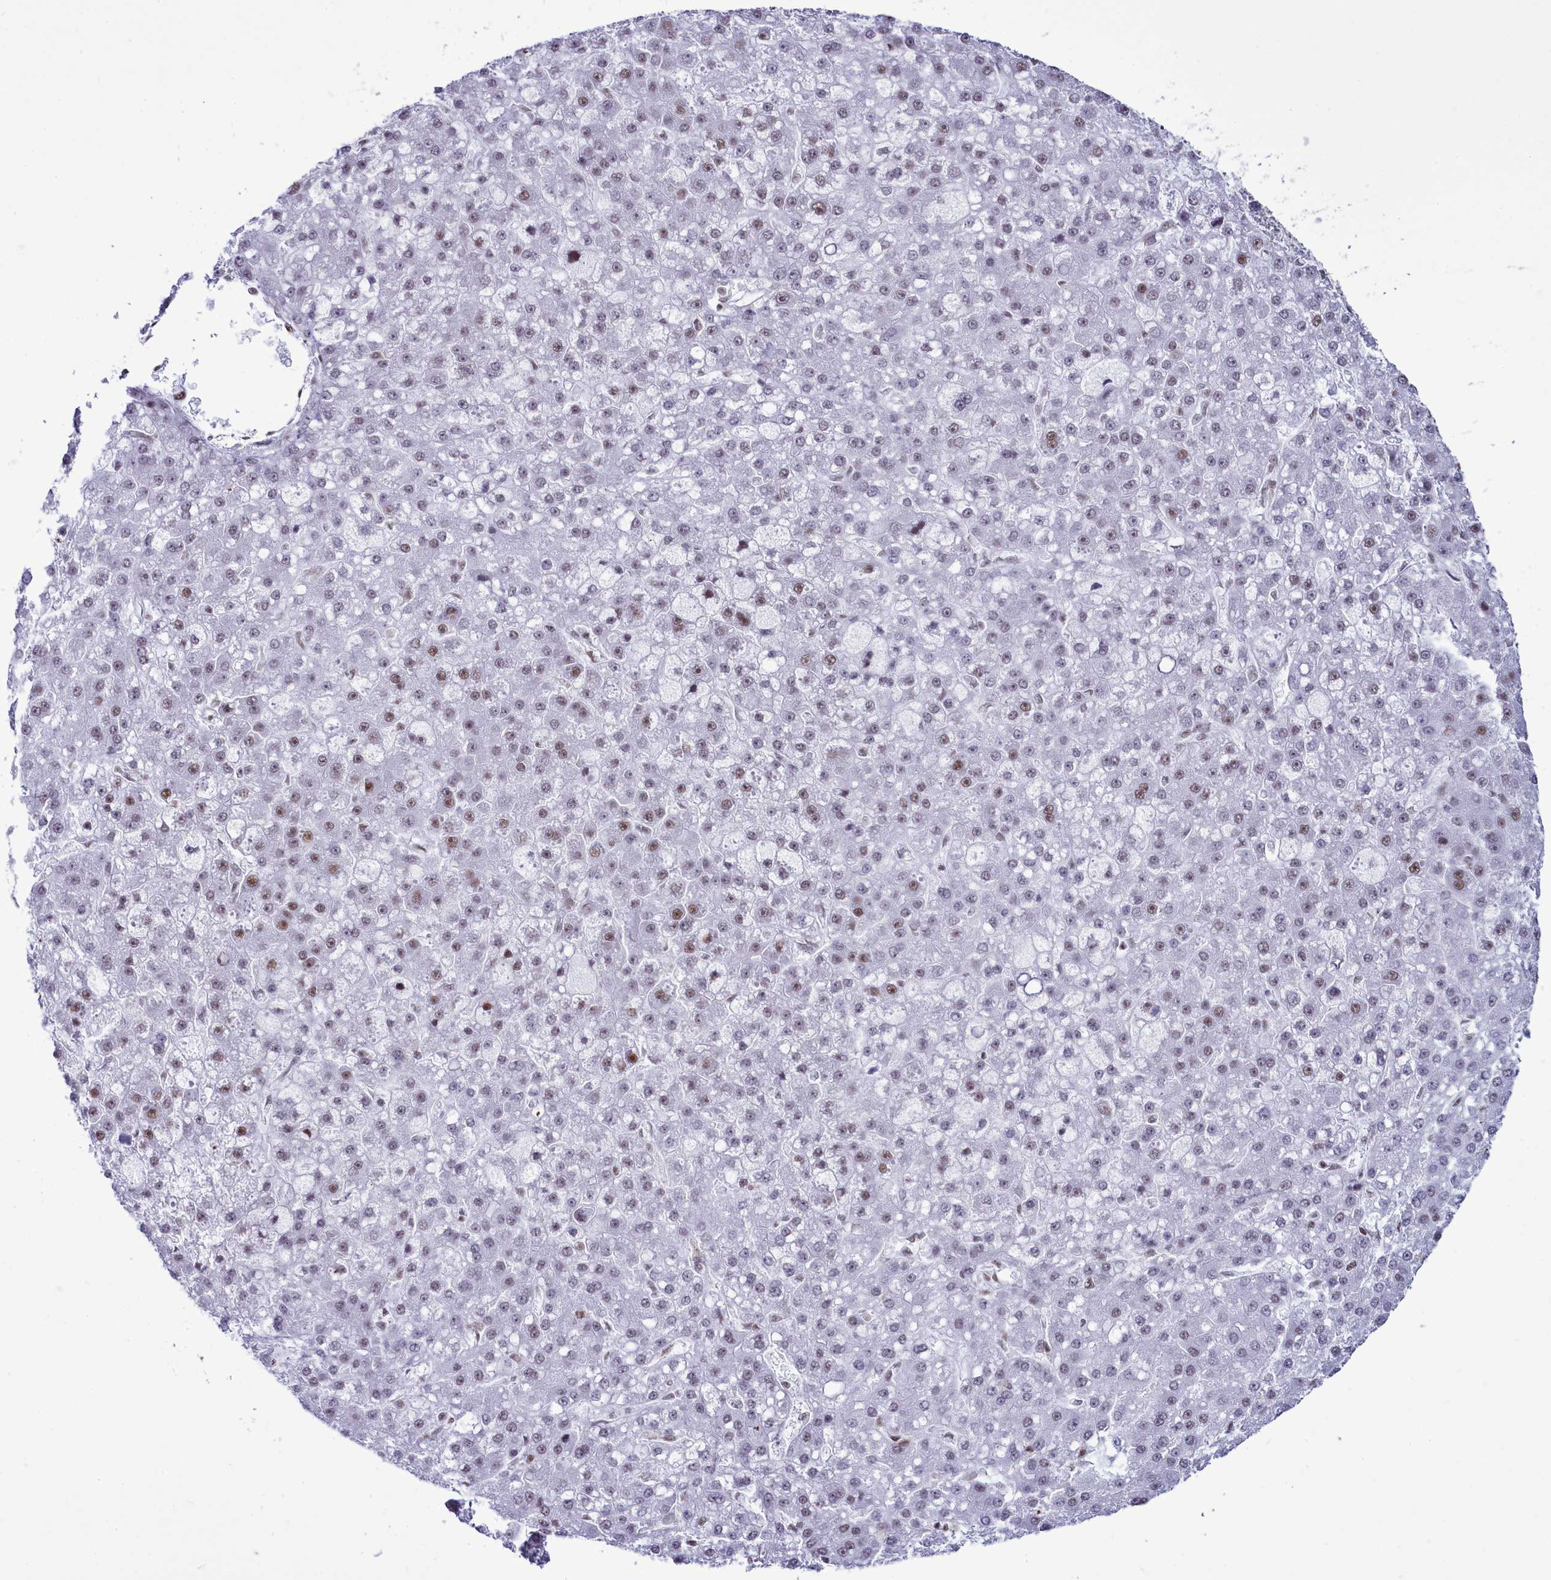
{"staining": {"intensity": "weak", "quantity": "<25%", "location": "nuclear"}, "tissue": "liver cancer", "cell_type": "Tumor cells", "image_type": "cancer", "snomed": [{"axis": "morphology", "description": "Carcinoma, Hepatocellular, NOS"}, {"axis": "topography", "description": "Liver"}], "caption": "DAB (3,3'-diaminobenzidine) immunohistochemical staining of liver cancer displays no significant positivity in tumor cells.", "gene": "RALY", "patient": {"sex": "male", "age": 67}}